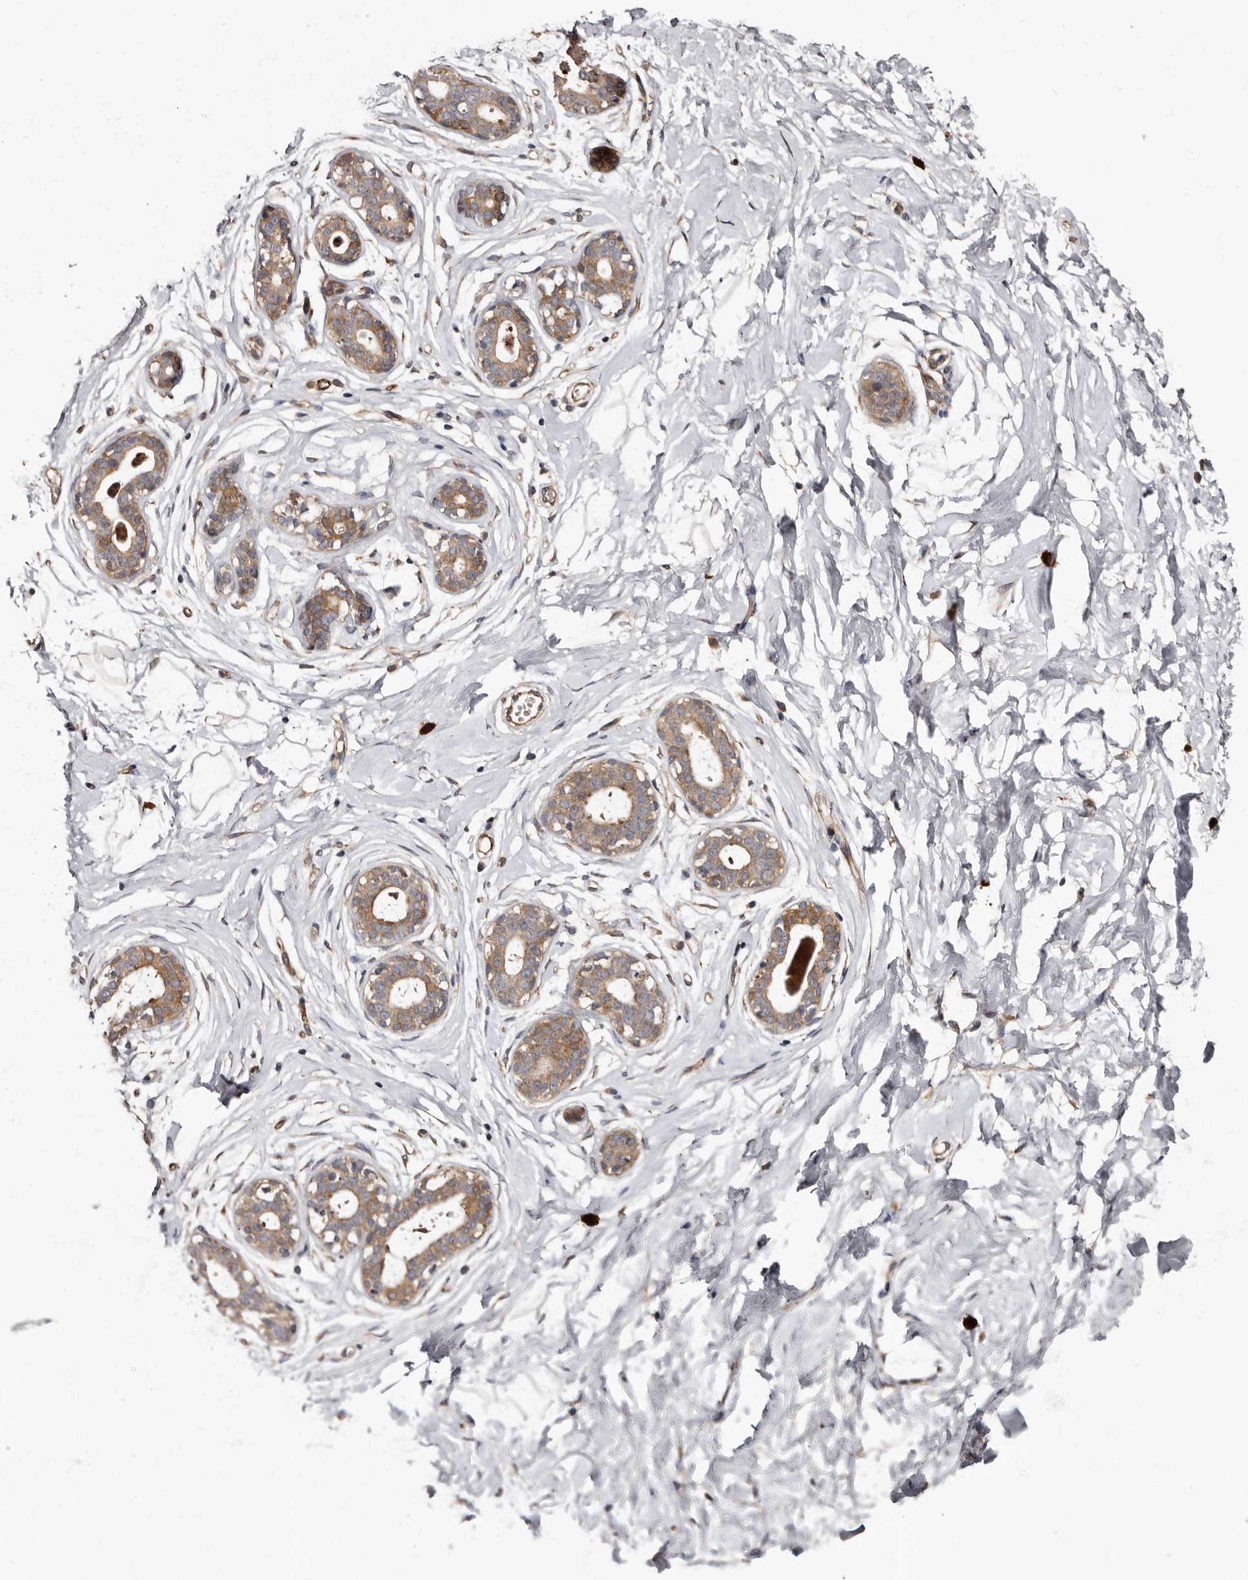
{"staining": {"intensity": "moderate", "quantity": ">75%", "location": "cytoplasmic/membranous"}, "tissue": "breast", "cell_type": "Adipocytes", "image_type": "normal", "snomed": [{"axis": "morphology", "description": "Normal tissue, NOS"}, {"axis": "morphology", "description": "Adenoma, NOS"}, {"axis": "topography", "description": "Breast"}], "caption": "This image demonstrates immunohistochemistry staining of normal breast, with medium moderate cytoplasmic/membranous positivity in approximately >75% of adipocytes.", "gene": "TBC1D22B", "patient": {"sex": "female", "age": 23}}